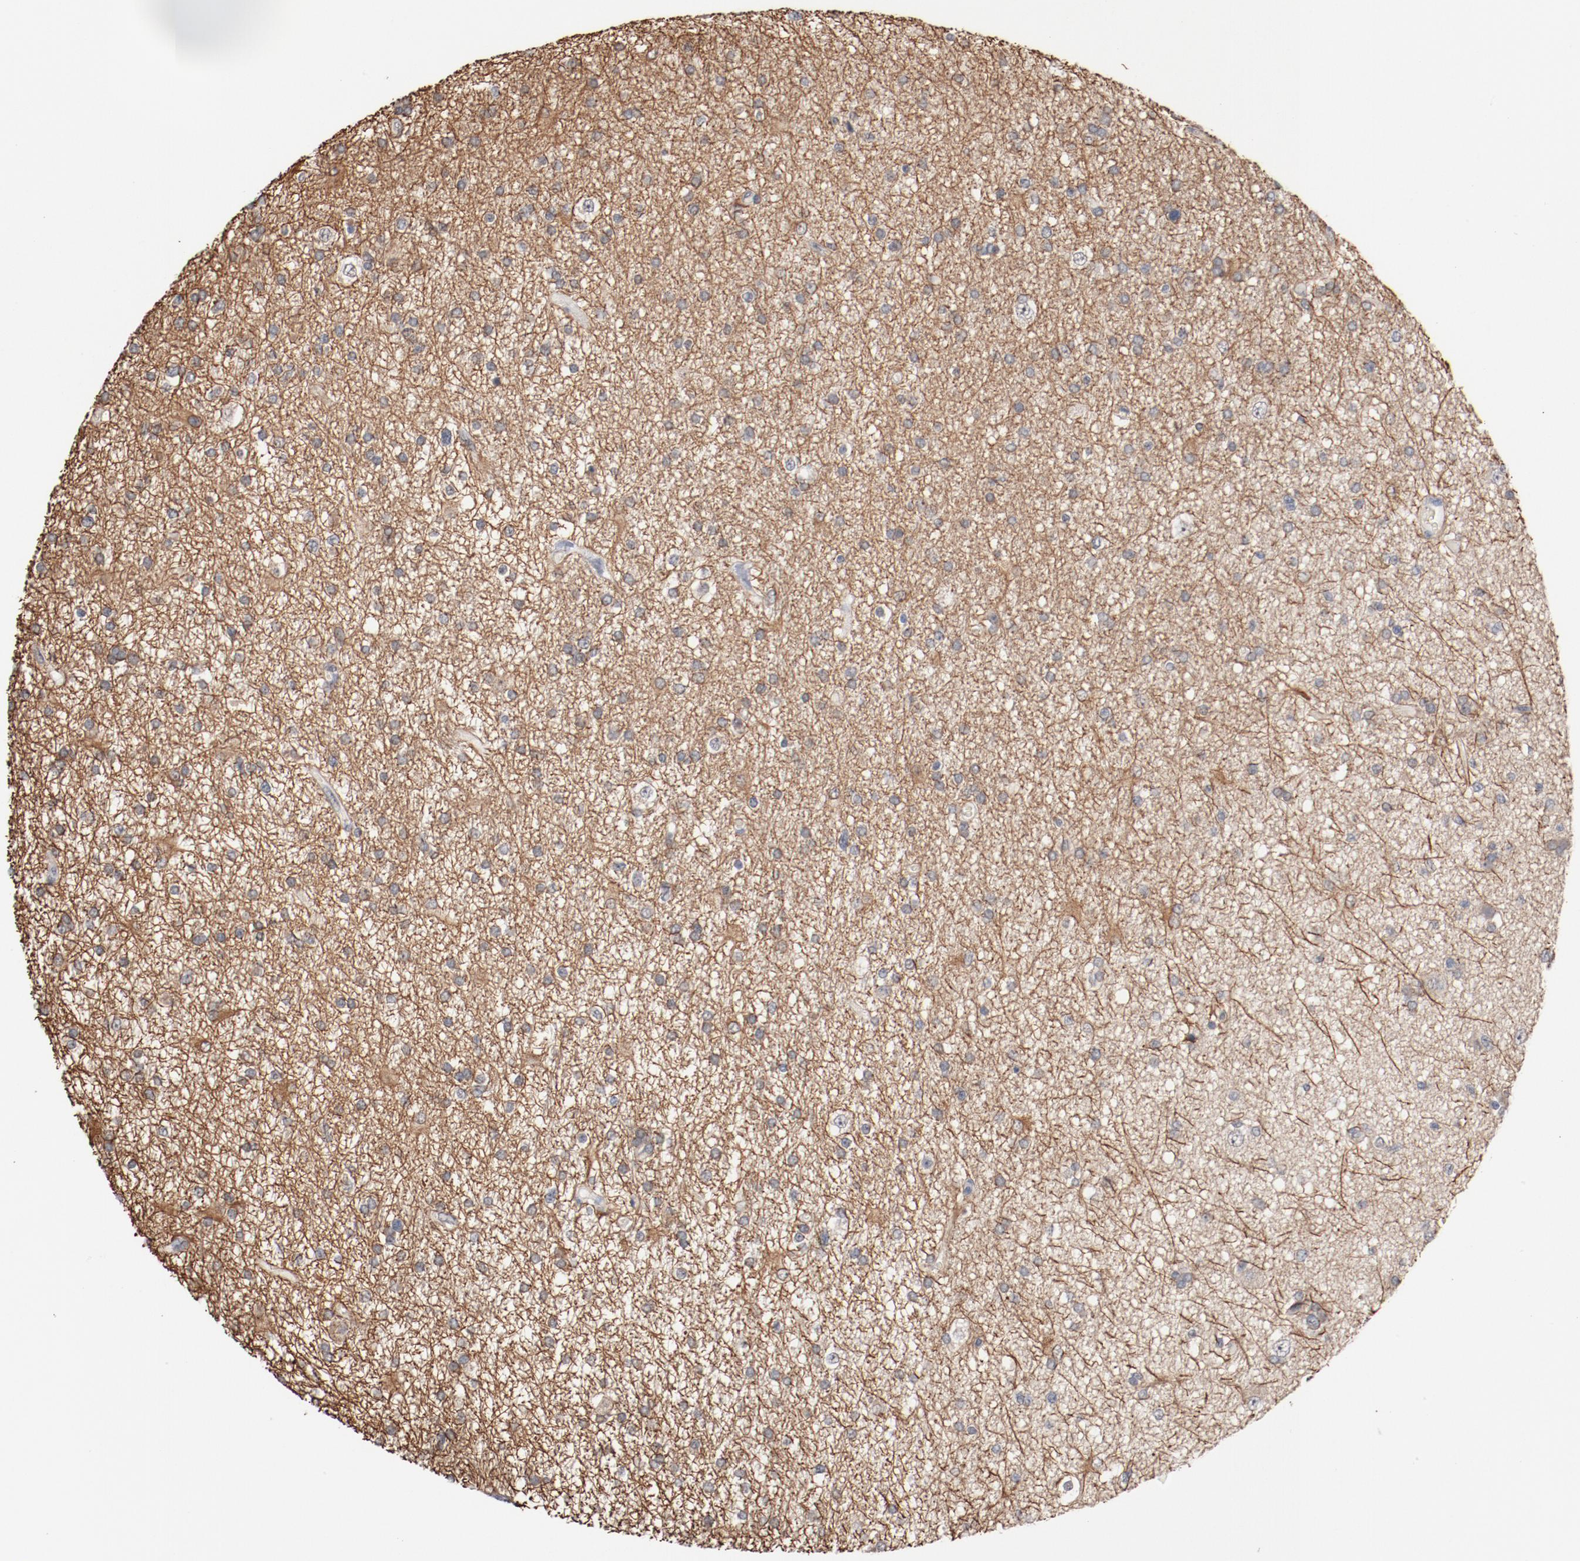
{"staining": {"intensity": "negative", "quantity": "none", "location": "none"}, "tissue": "glioma", "cell_type": "Tumor cells", "image_type": "cancer", "snomed": [{"axis": "morphology", "description": "Glioma, malignant, High grade"}, {"axis": "topography", "description": "Brain"}], "caption": "Protein analysis of glioma exhibits no significant expression in tumor cells. (DAB (3,3'-diaminobenzidine) IHC with hematoxylin counter stain).", "gene": "ERICH1", "patient": {"sex": "male", "age": 33}}